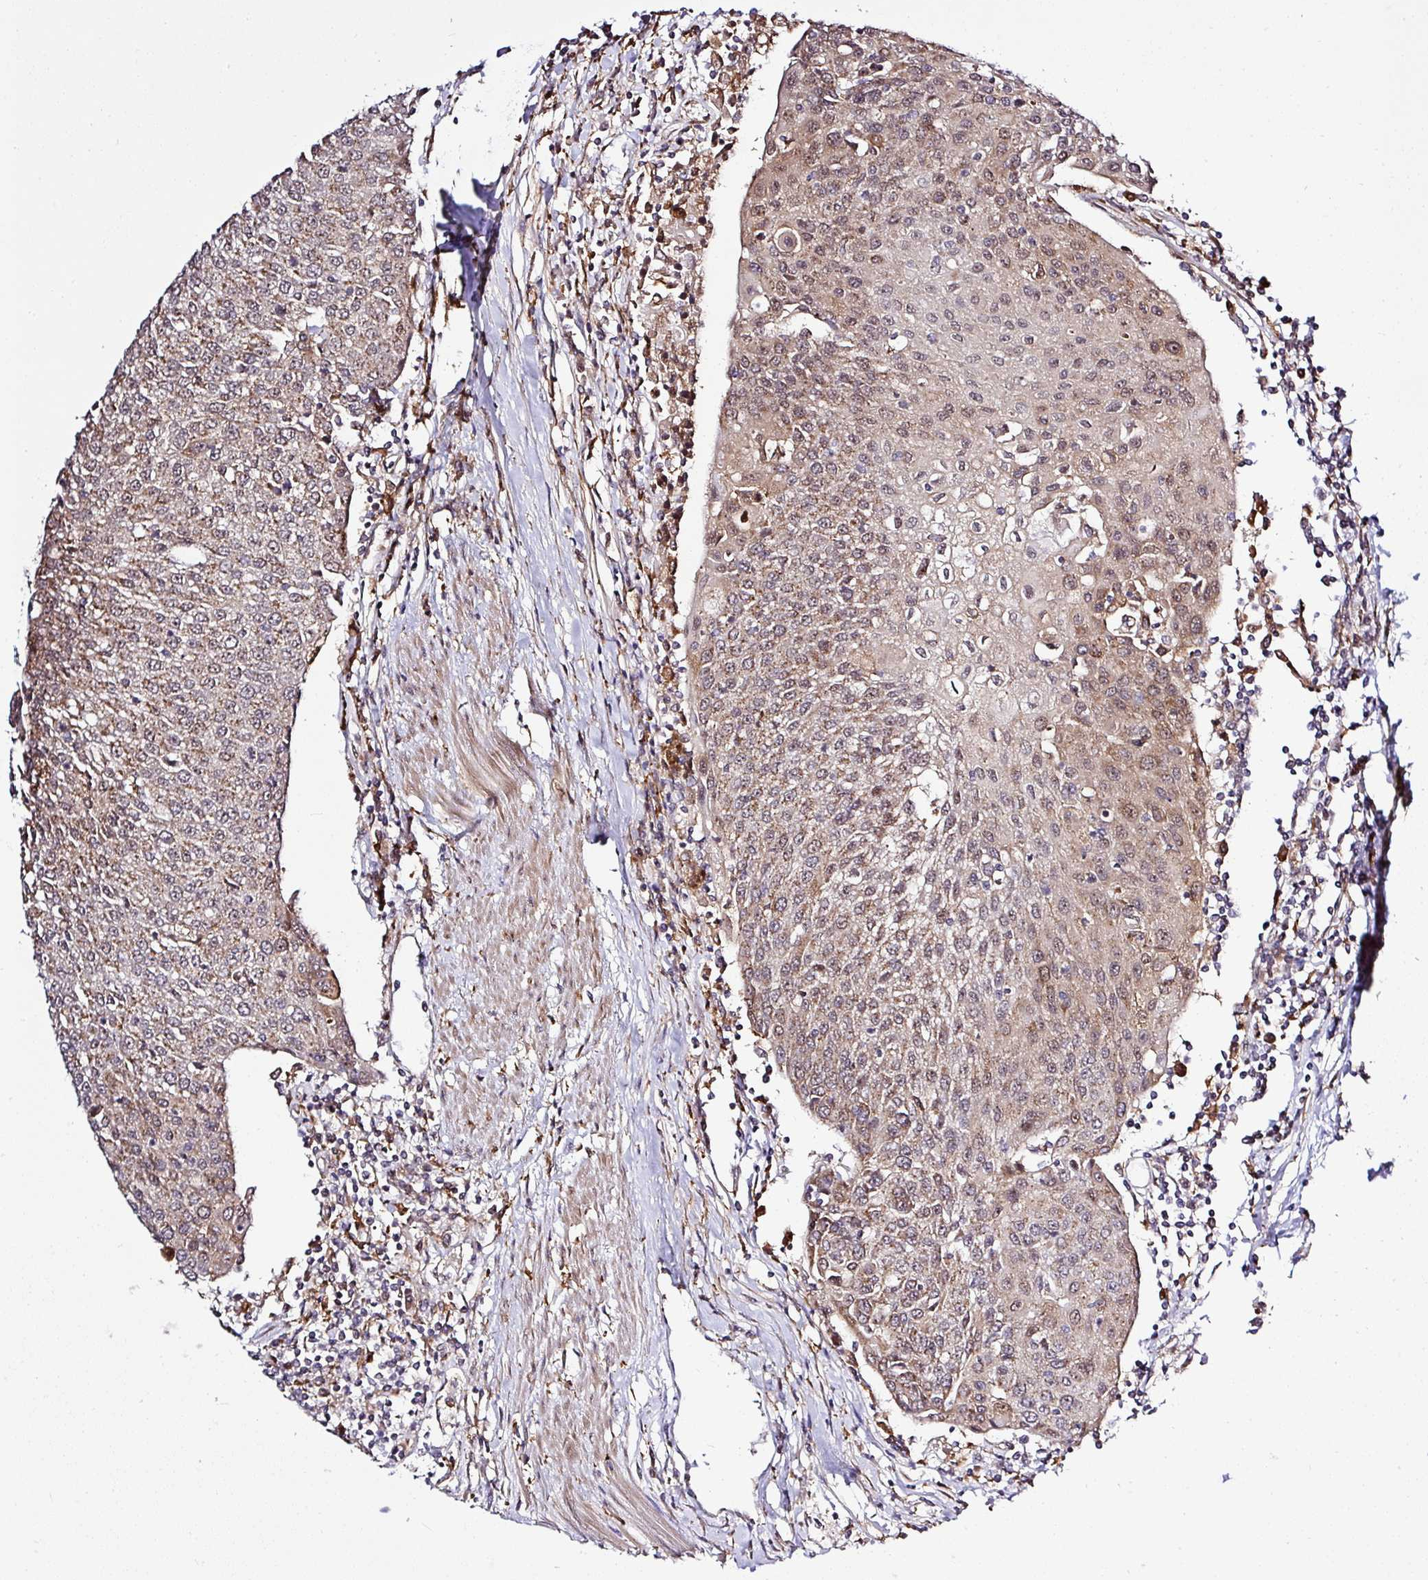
{"staining": {"intensity": "weak", "quantity": "25%-75%", "location": "cytoplasmic/membranous,nuclear"}, "tissue": "urothelial cancer", "cell_type": "Tumor cells", "image_type": "cancer", "snomed": [{"axis": "morphology", "description": "Urothelial carcinoma, High grade"}, {"axis": "topography", "description": "Urinary bladder"}], "caption": "A brown stain highlights weak cytoplasmic/membranous and nuclear expression of a protein in human urothelial cancer tumor cells. The protein is shown in brown color, while the nuclei are stained blue.", "gene": "FAM153A", "patient": {"sex": "female", "age": 85}}